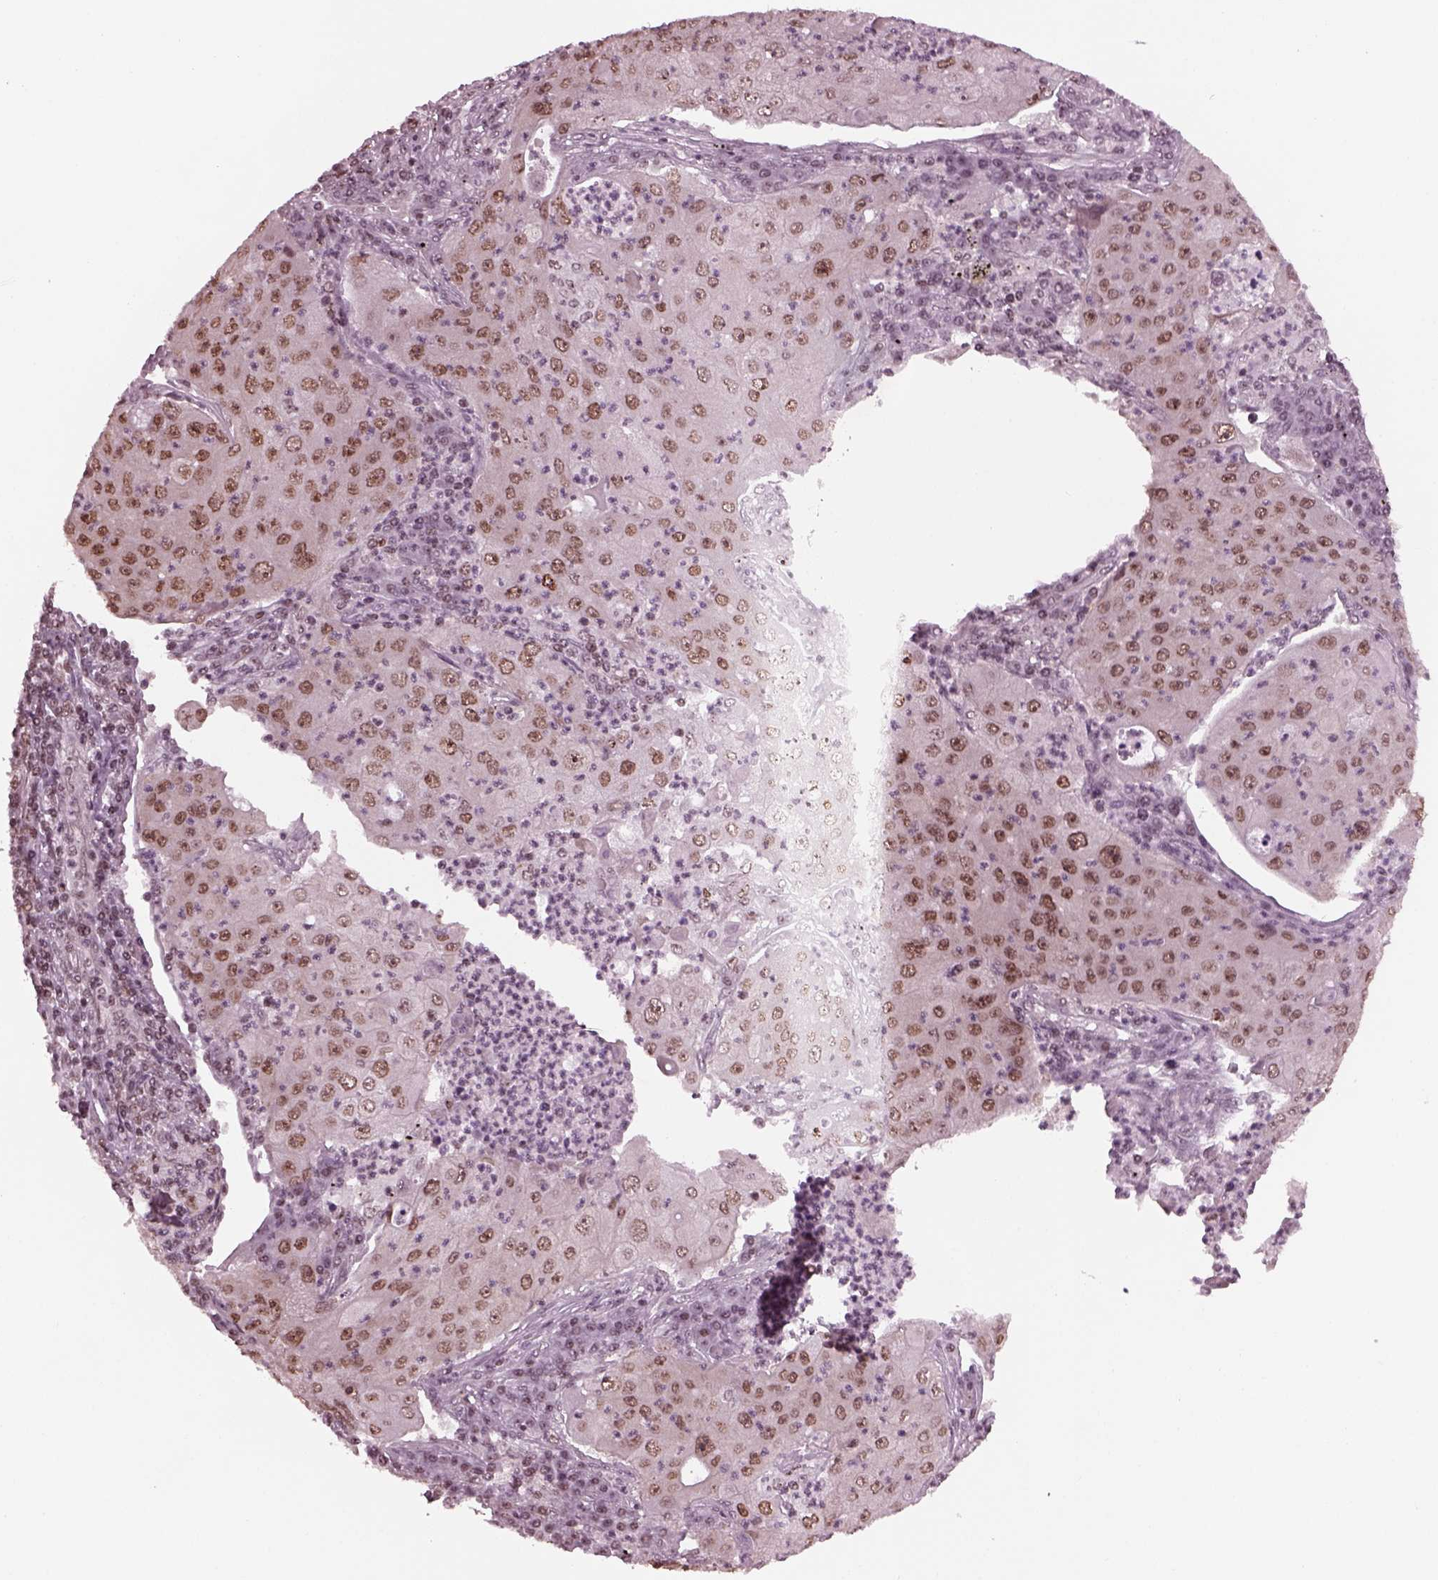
{"staining": {"intensity": "moderate", "quantity": ">75%", "location": "nuclear"}, "tissue": "lung cancer", "cell_type": "Tumor cells", "image_type": "cancer", "snomed": [{"axis": "morphology", "description": "Squamous cell carcinoma, NOS"}, {"axis": "topography", "description": "Lung"}], "caption": "The immunohistochemical stain highlights moderate nuclear positivity in tumor cells of squamous cell carcinoma (lung) tissue. (DAB IHC with brightfield microscopy, high magnification).", "gene": "RUVBL2", "patient": {"sex": "female", "age": 59}}